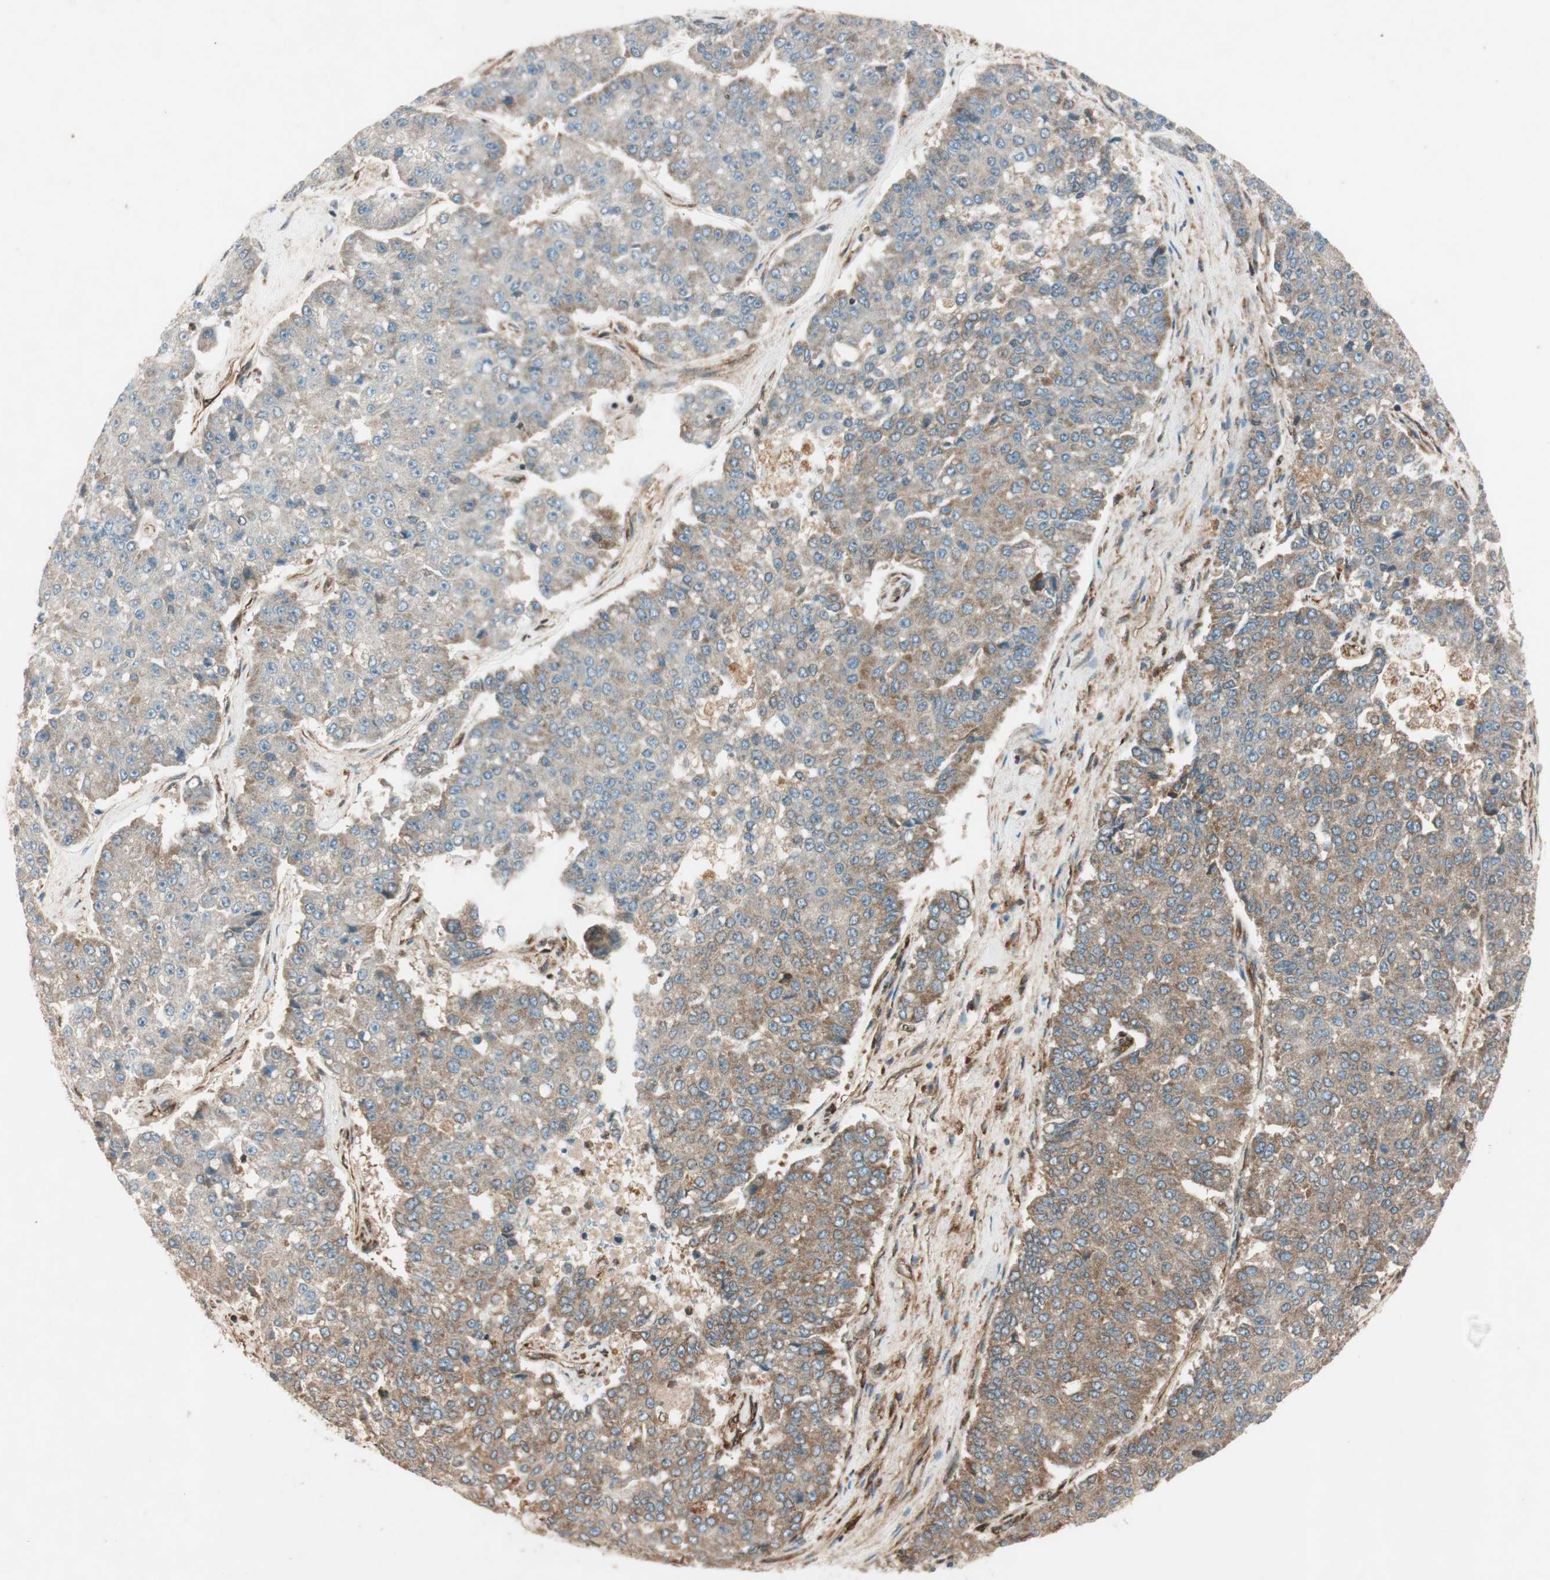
{"staining": {"intensity": "moderate", "quantity": ">75%", "location": "cytoplasmic/membranous"}, "tissue": "pancreatic cancer", "cell_type": "Tumor cells", "image_type": "cancer", "snomed": [{"axis": "morphology", "description": "Adenocarcinoma, NOS"}, {"axis": "topography", "description": "Pancreas"}], "caption": "Tumor cells demonstrate moderate cytoplasmic/membranous staining in about >75% of cells in pancreatic adenocarcinoma.", "gene": "RAB5A", "patient": {"sex": "male", "age": 50}}